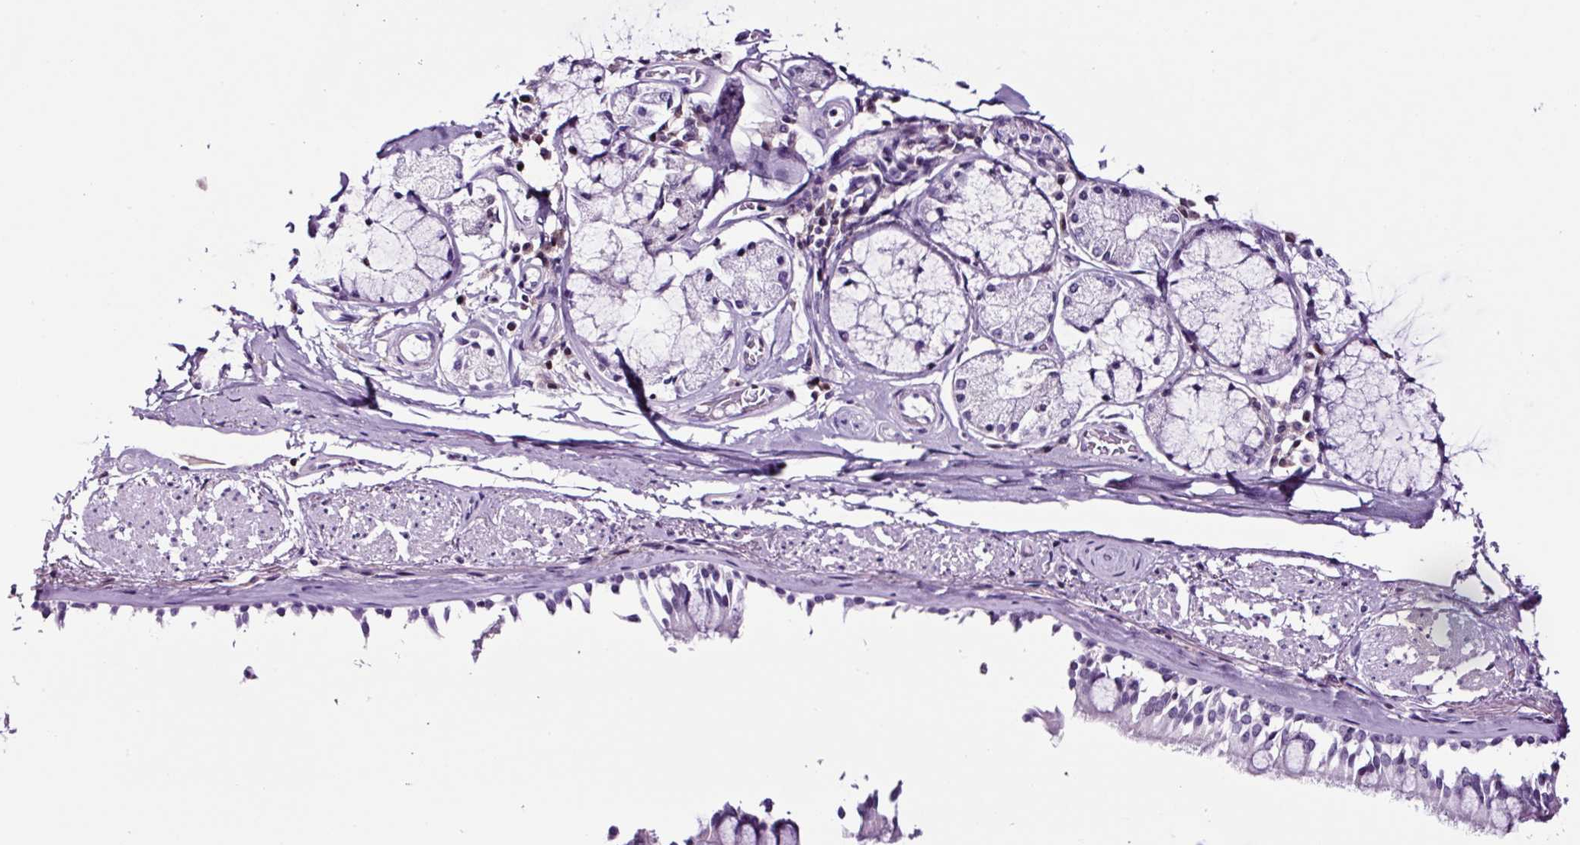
{"staining": {"intensity": "negative", "quantity": "none", "location": "none"}, "tissue": "bronchus", "cell_type": "Respiratory epithelial cells", "image_type": "normal", "snomed": [{"axis": "morphology", "description": "Normal tissue, NOS"}, {"axis": "topography", "description": "Bronchus"}], "caption": "The micrograph displays no staining of respiratory epithelial cells in unremarkable bronchus. (DAB (3,3'-diaminobenzidine) immunohistochemistry (IHC) visualized using brightfield microscopy, high magnification).", "gene": "TAFA3", "patient": {"sex": "male", "age": 70}}